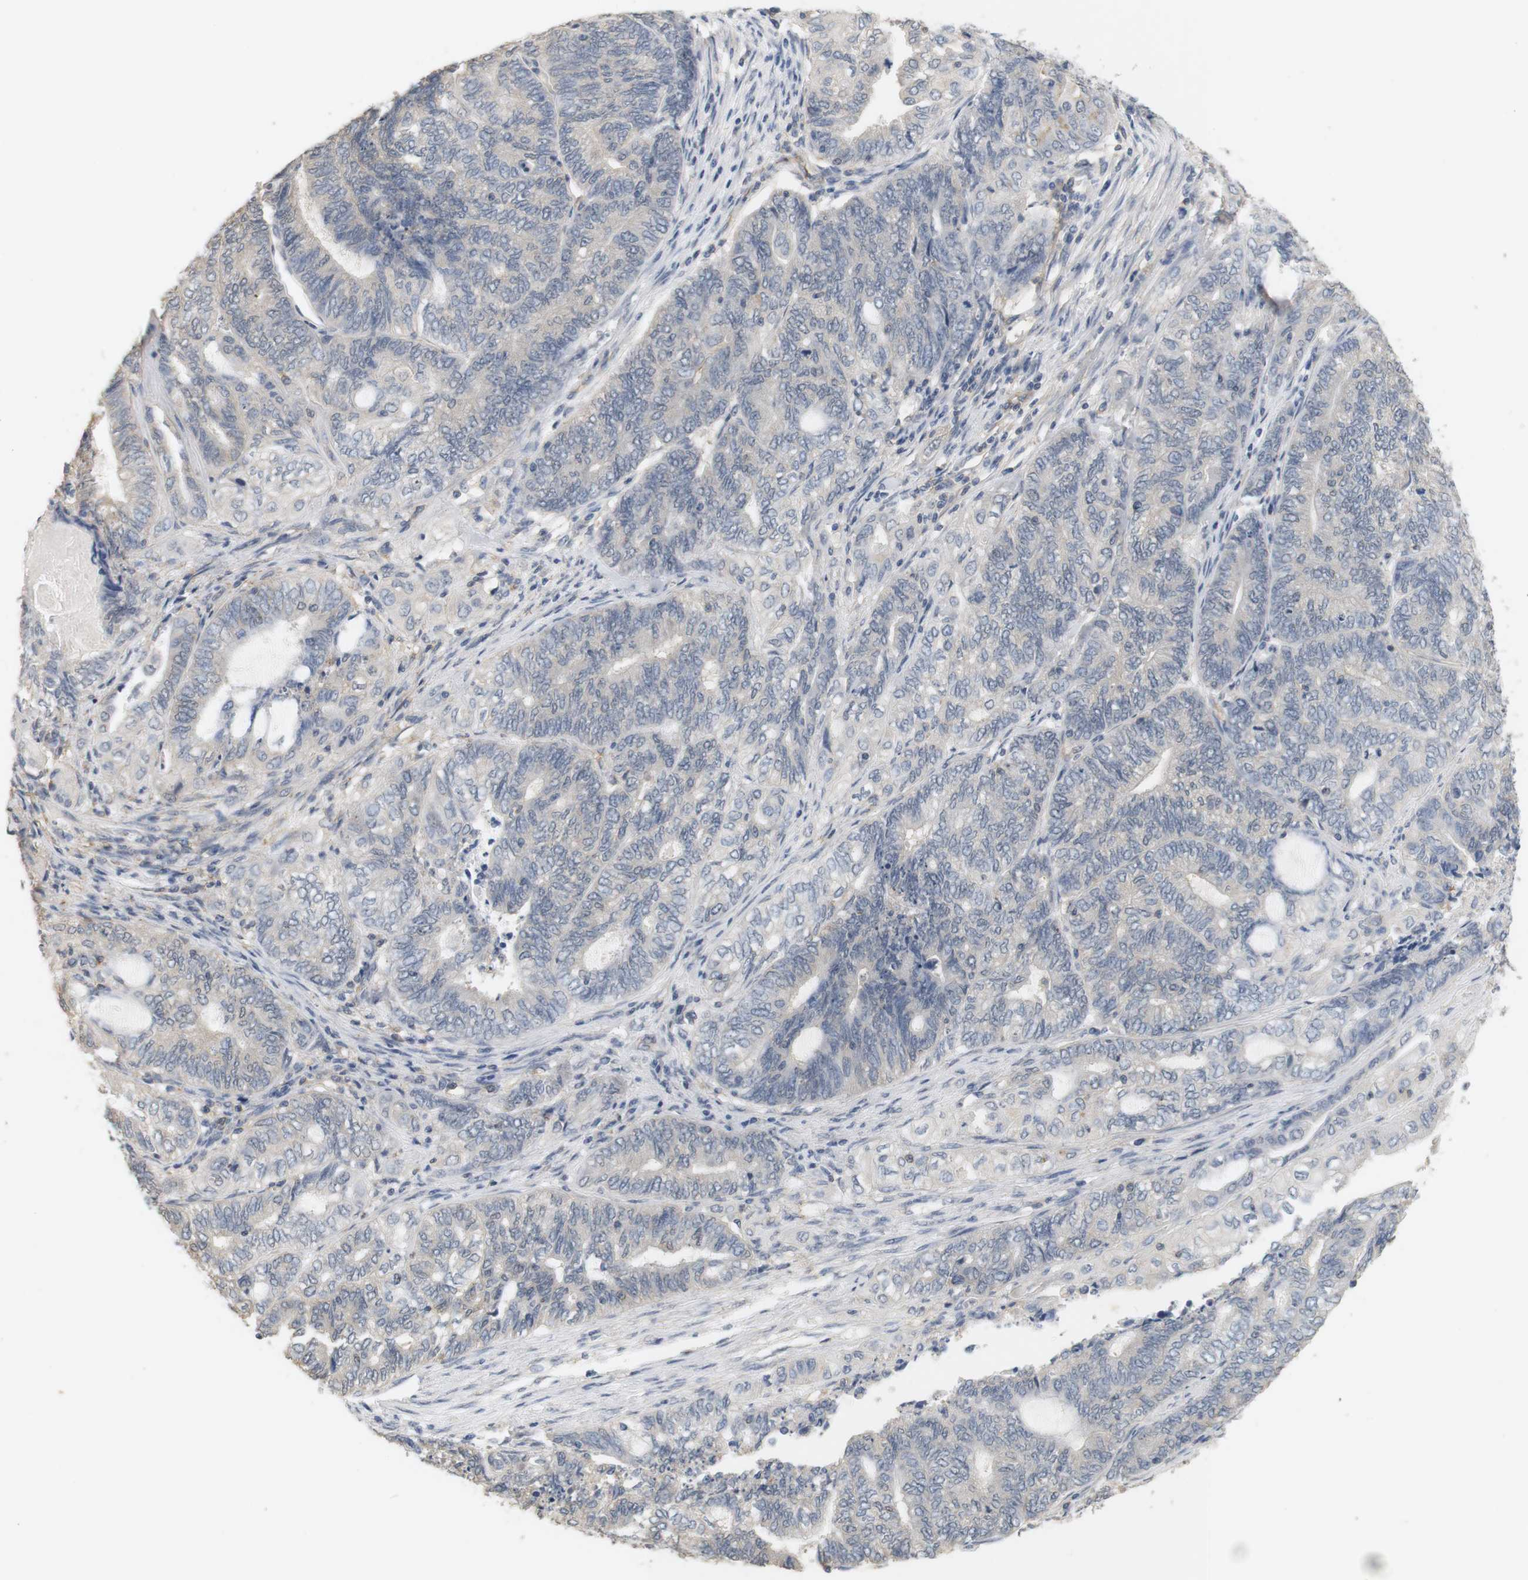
{"staining": {"intensity": "negative", "quantity": "none", "location": "none"}, "tissue": "endometrial cancer", "cell_type": "Tumor cells", "image_type": "cancer", "snomed": [{"axis": "morphology", "description": "Adenocarcinoma, NOS"}, {"axis": "topography", "description": "Uterus"}, {"axis": "topography", "description": "Endometrium"}], "caption": "This histopathology image is of adenocarcinoma (endometrial) stained with immunohistochemistry (IHC) to label a protein in brown with the nuclei are counter-stained blue. There is no positivity in tumor cells.", "gene": "OSR1", "patient": {"sex": "female", "age": 70}}